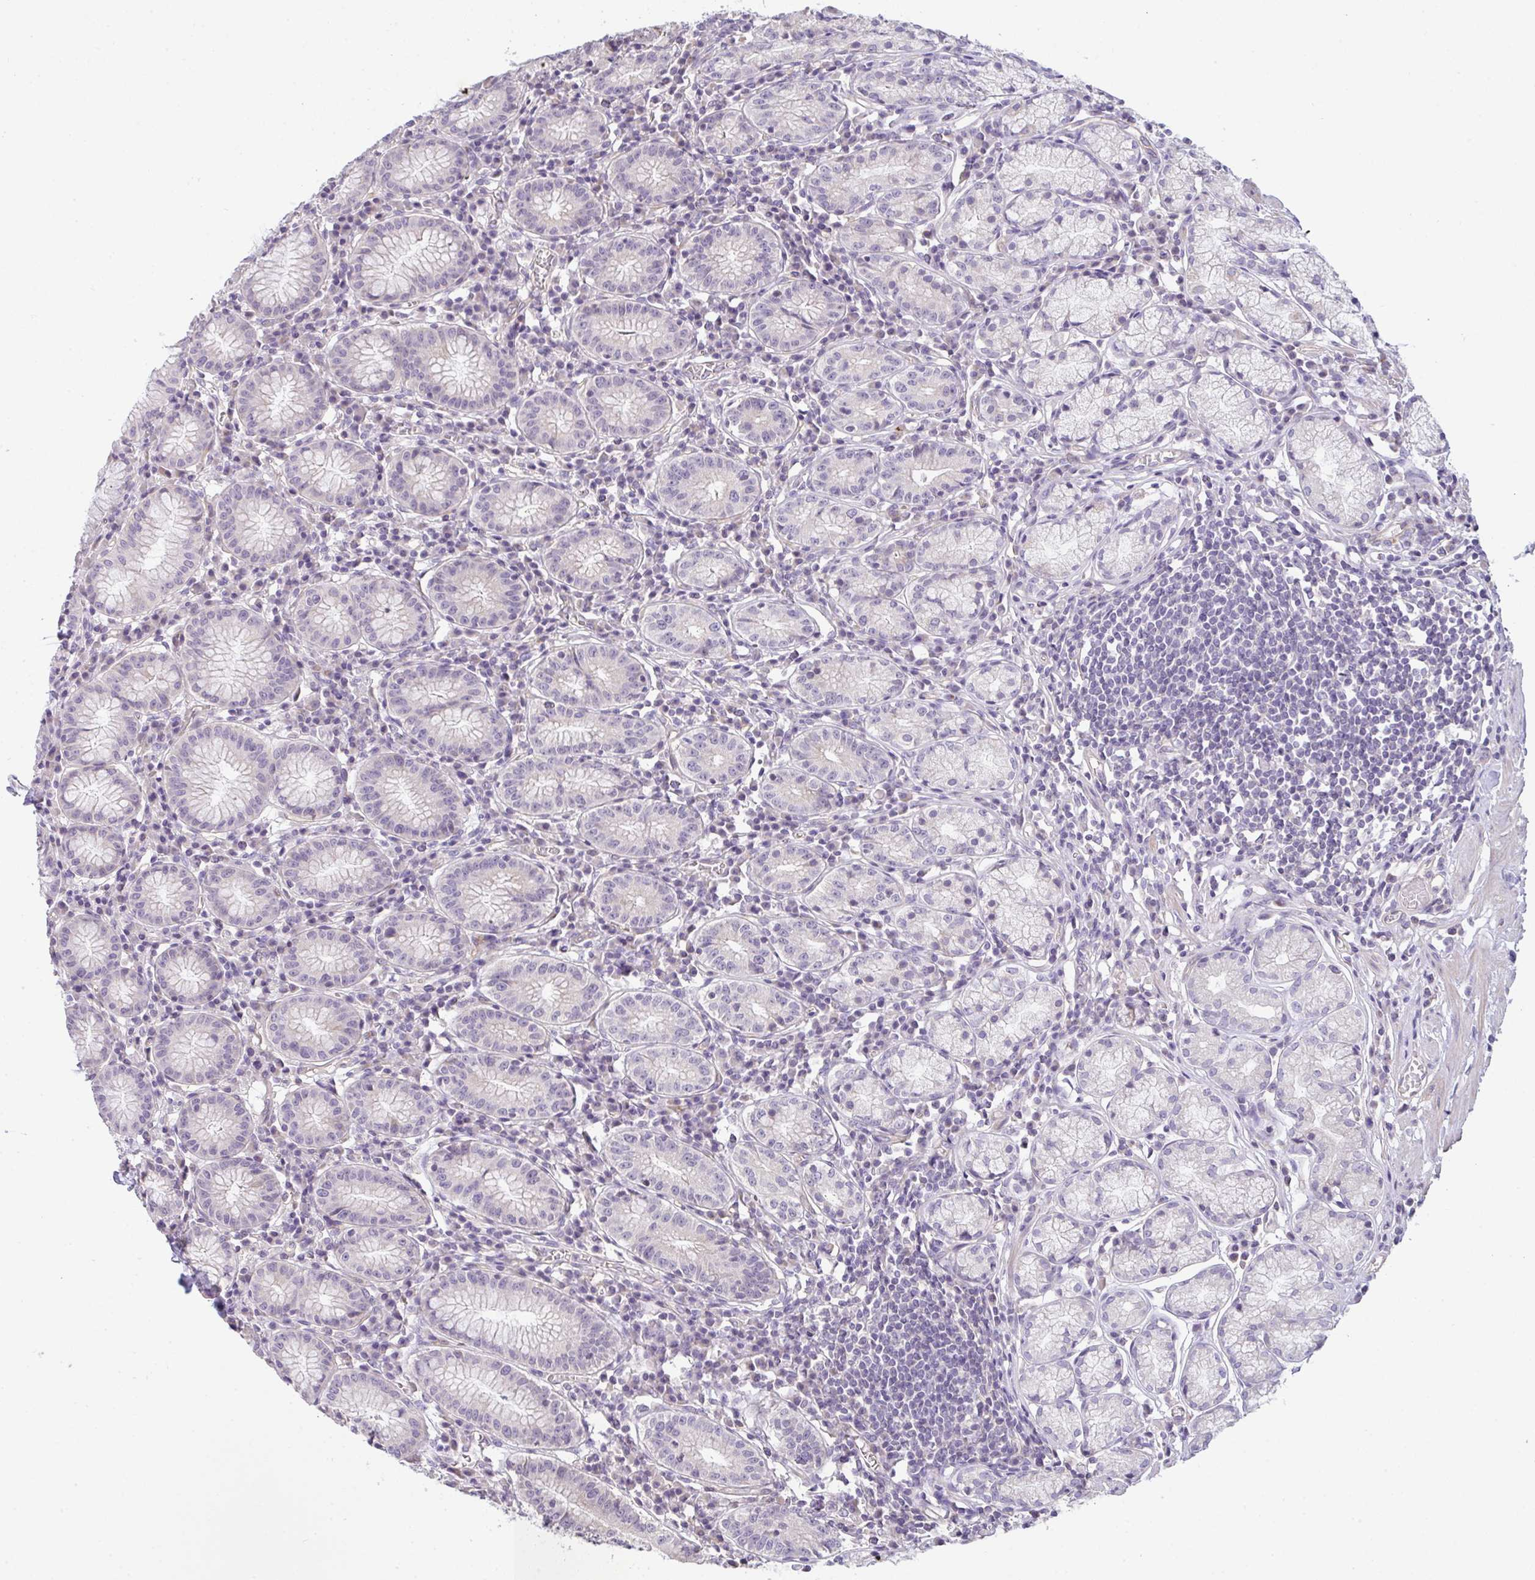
{"staining": {"intensity": "negative", "quantity": "none", "location": "none"}, "tissue": "stomach", "cell_type": "Glandular cells", "image_type": "normal", "snomed": [{"axis": "morphology", "description": "Normal tissue, NOS"}, {"axis": "topography", "description": "Stomach"}], "caption": "Glandular cells show no significant staining in unremarkable stomach. Nuclei are stained in blue.", "gene": "FILIP1", "patient": {"sex": "male", "age": 55}}